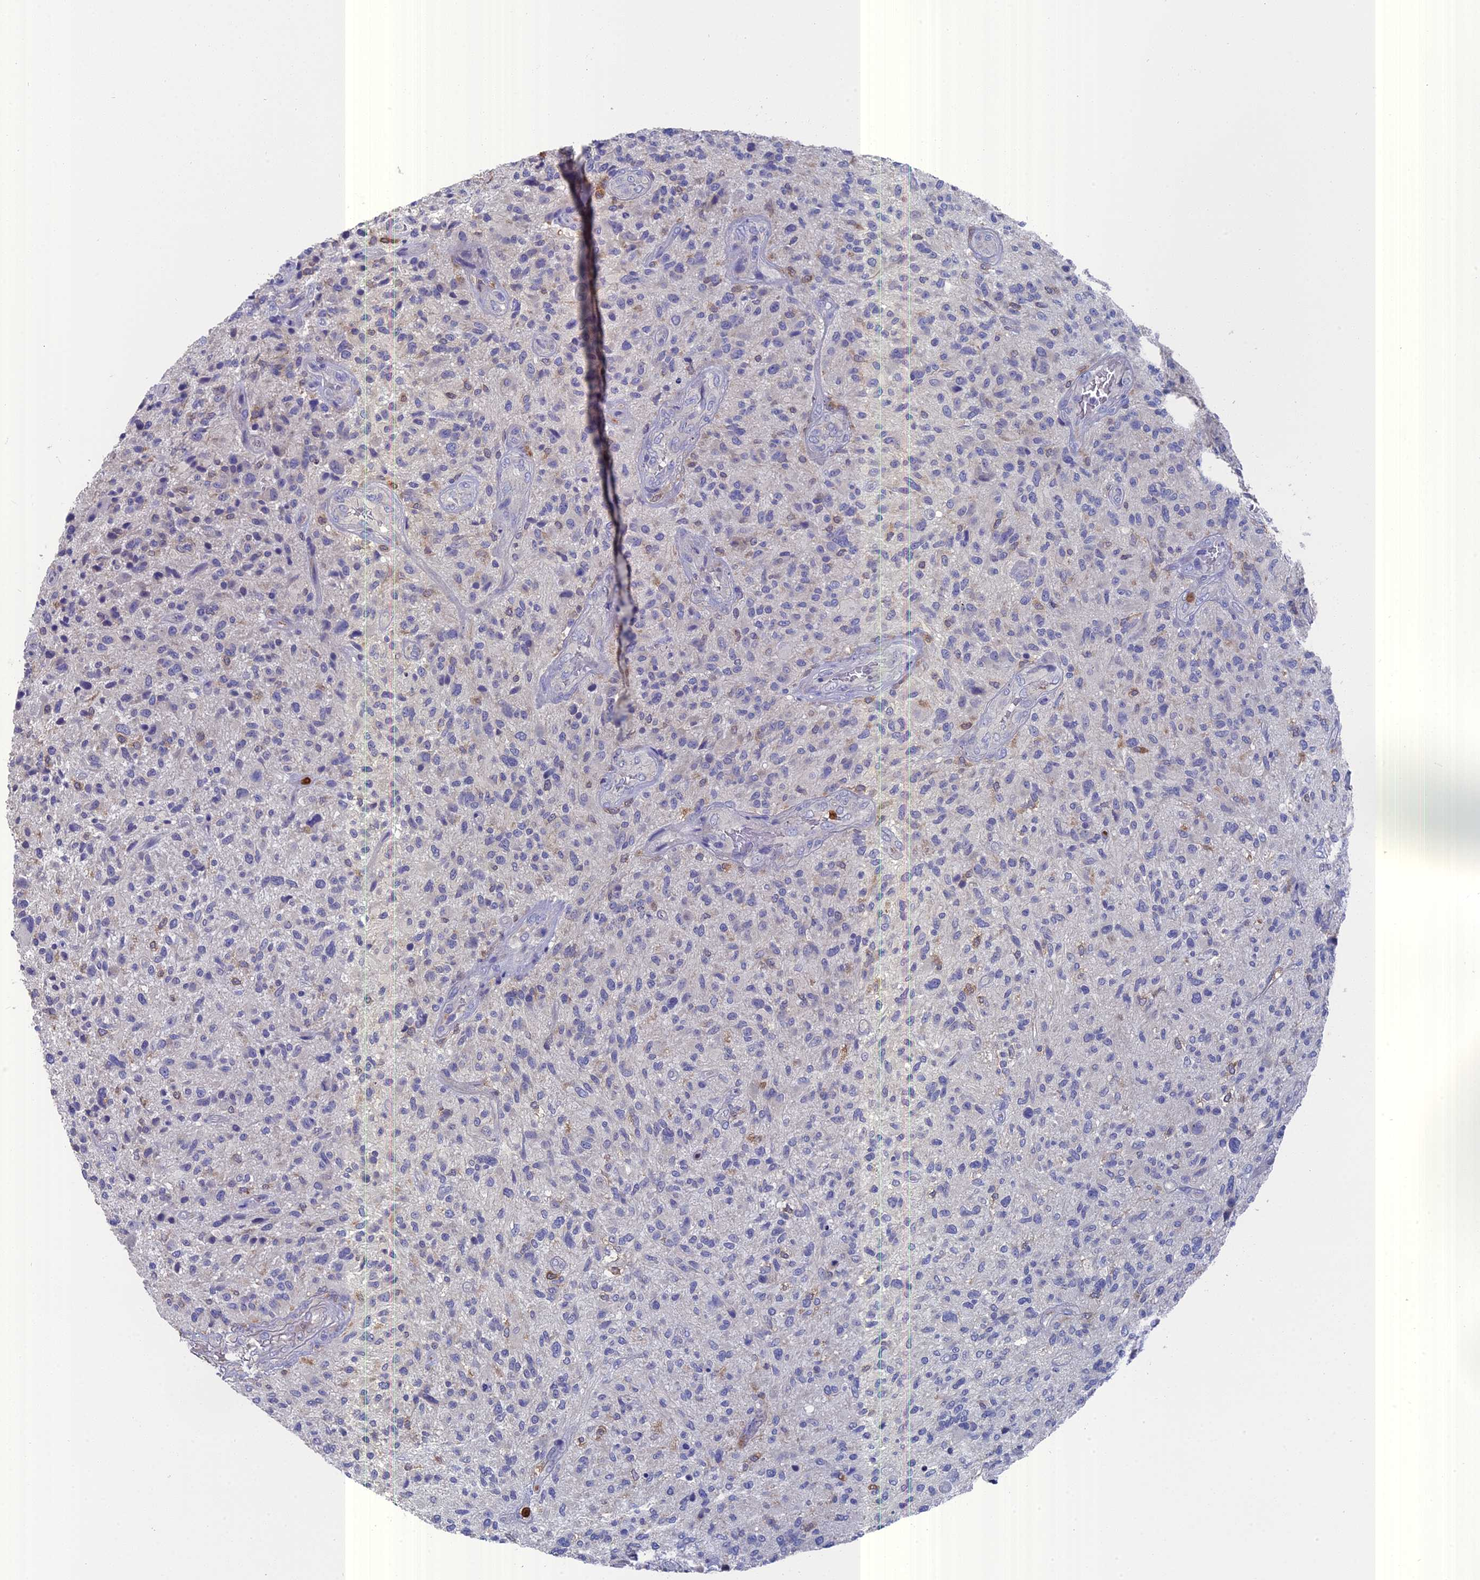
{"staining": {"intensity": "negative", "quantity": "none", "location": "none"}, "tissue": "glioma", "cell_type": "Tumor cells", "image_type": "cancer", "snomed": [{"axis": "morphology", "description": "Glioma, malignant, High grade"}, {"axis": "topography", "description": "Brain"}], "caption": "This image is of glioma stained with immunohistochemistry (IHC) to label a protein in brown with the nuclei are counter-stained blue. There is no expression in tumor cells.", "gene": "NCF4", "patient": {"sex": "male", "age": 47}}